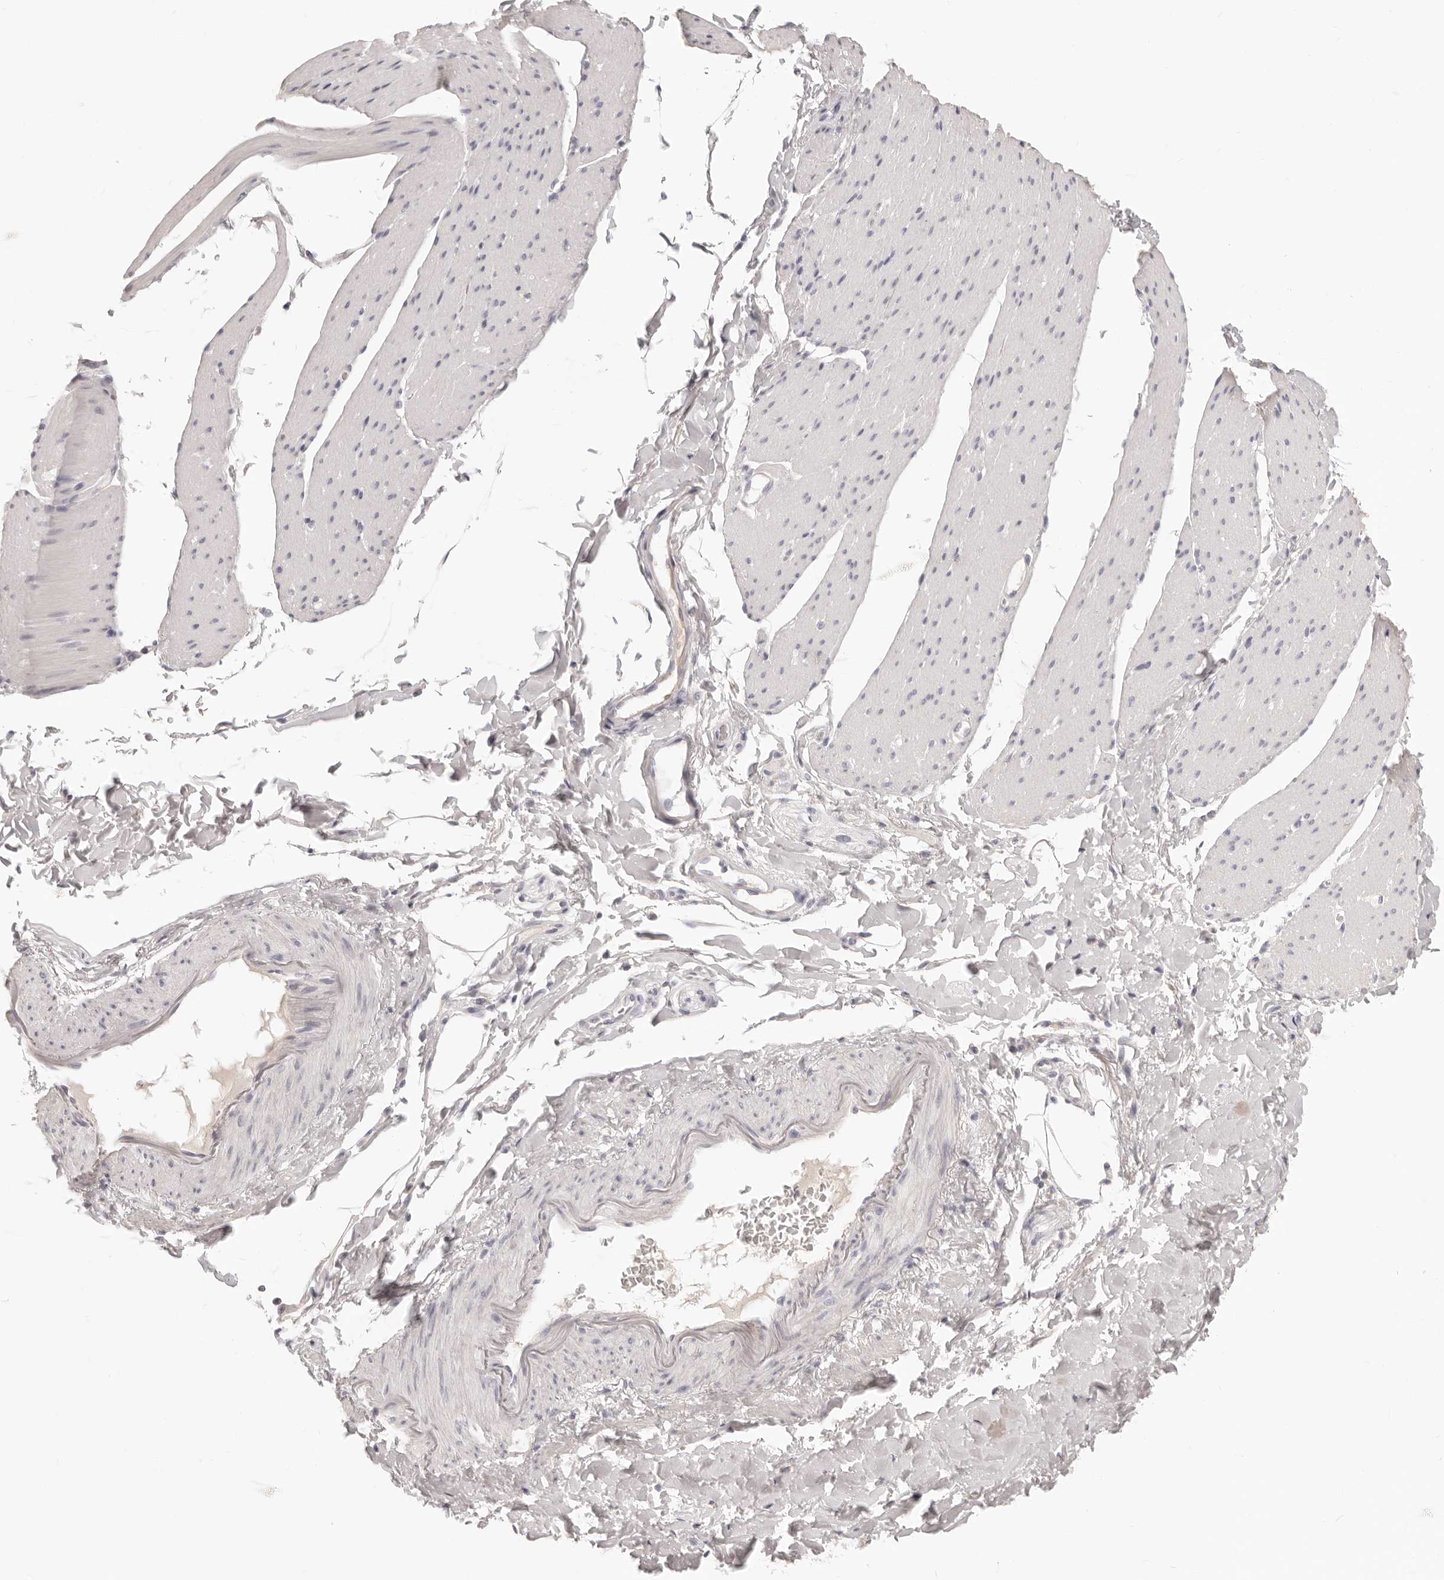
{"staining": {"intensity": "negative", "quantity": "none", "location": "none"}, "tissue": "smooth muscle", "cell_type": "Smooth muscle cells", "image_type": "normal", "snomed": [{"axis": "morphology", "description": "Normal tissue, NOS"}, {"axis": "topography", "description": "Smooth muscle"}, {"axis": "topography", "description": "Small intestine"}], "caption": "Immunohistochemistry of unremarkable human smooth muscle demonstrates no positivity in smooth muscle cells. The staining is performed using DAB (3,3'-diaminobenzidine) brown chromogen with nuclei counter-stained in using hematoxylin.", "gene": "FABP1", "patient": {"sex": "female", "age": 84}}